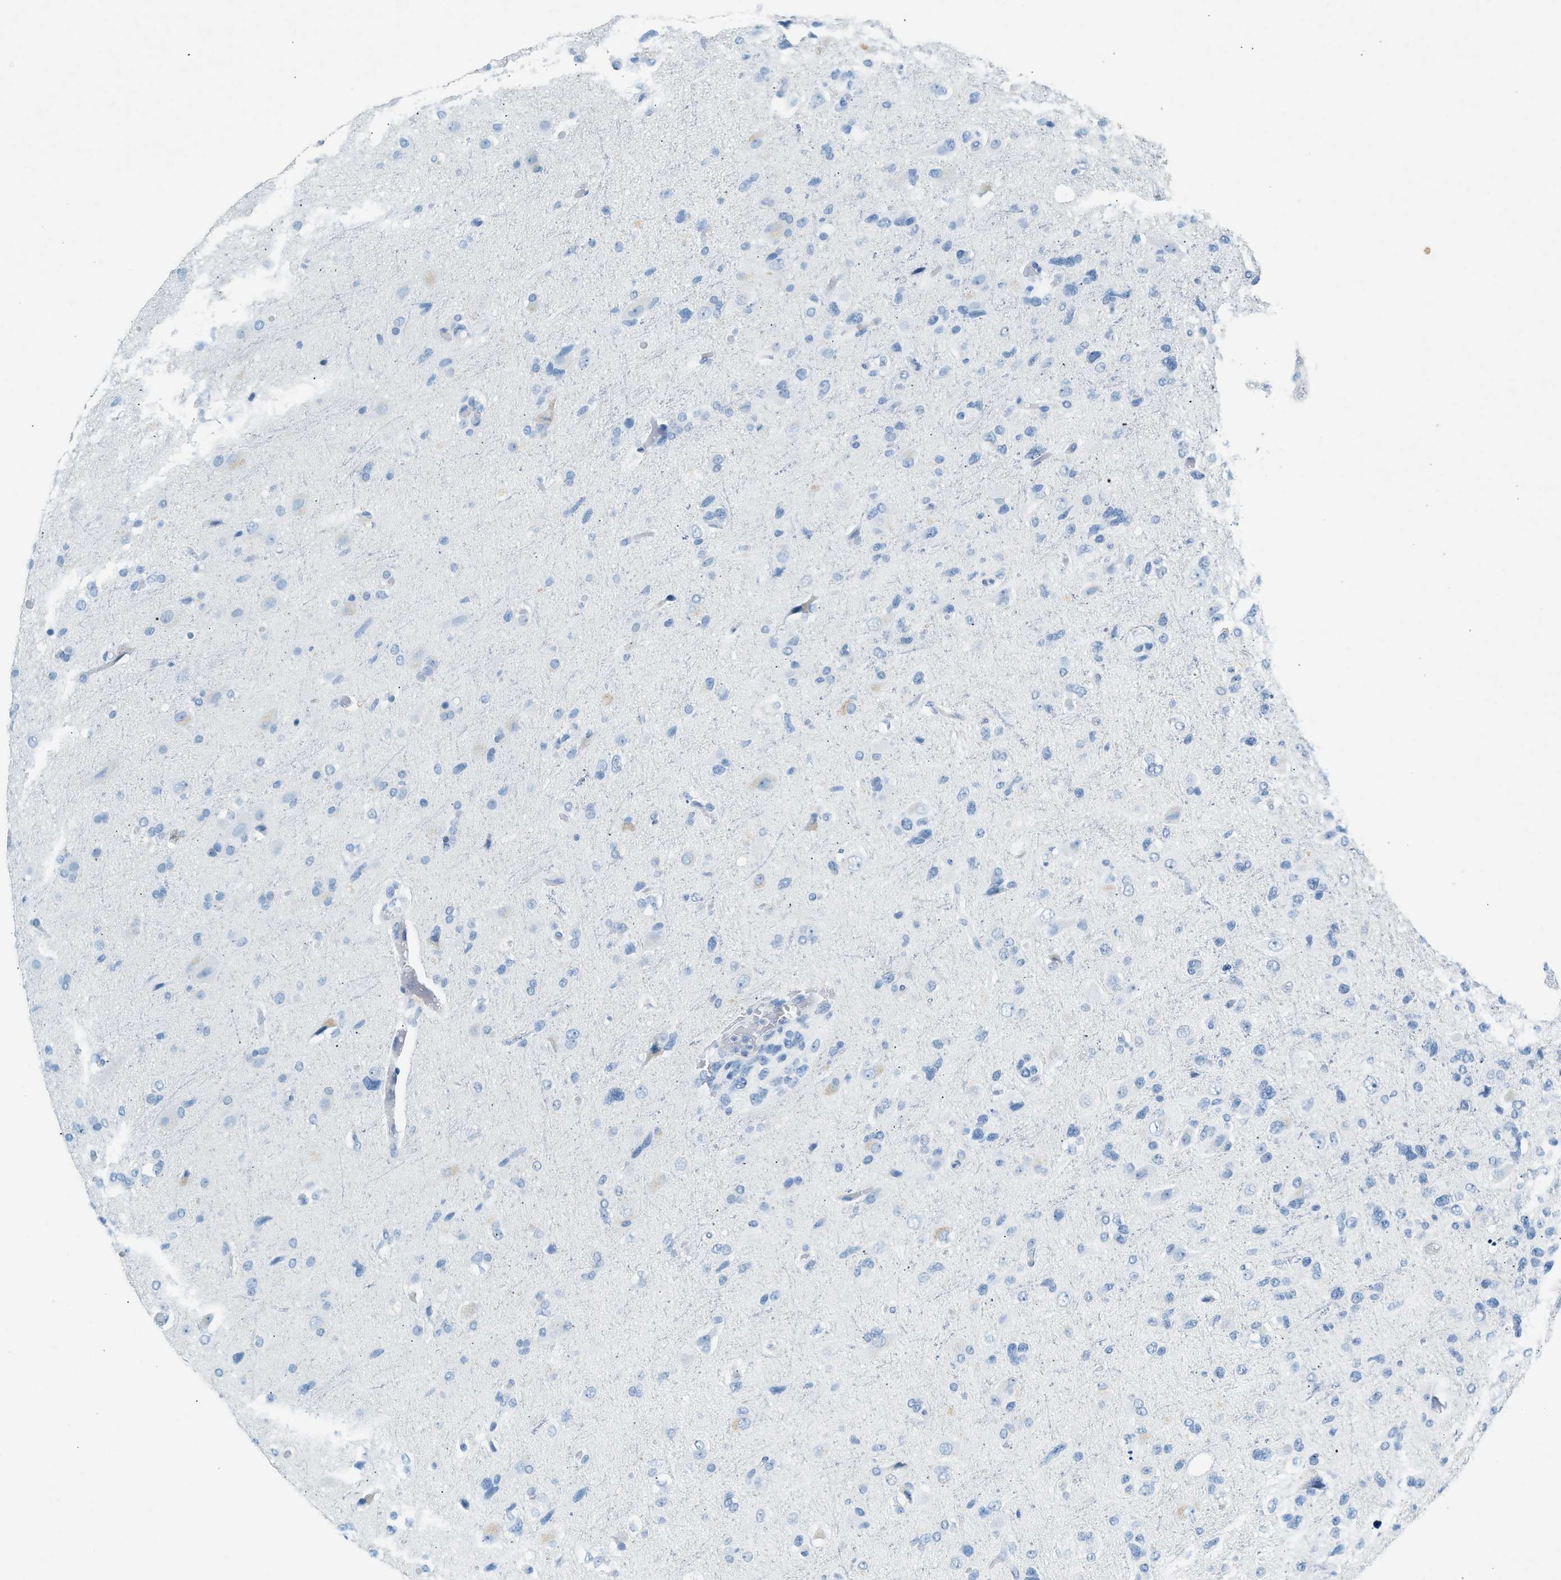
{"staining": {"intensity": "negative", "quantity": "none", "location": "none"}, "tissue": "glioma", "cell_type": "Tumor cells", "image_type": "cancer", "snomed": [{"axis": "morphology", "description": "Glioma, malignant, High grade"}, {"axis": "topography", "description": "Brain"}], "caption": "This micrograph is of malignant glioma (high-grade) stained with IHC to label a protein in brown with the nuclei are counter-stained blue. There is no positivity in tumor cells.", "gene": "HHATL", "patient": {"sex": "female", "age": 58}}